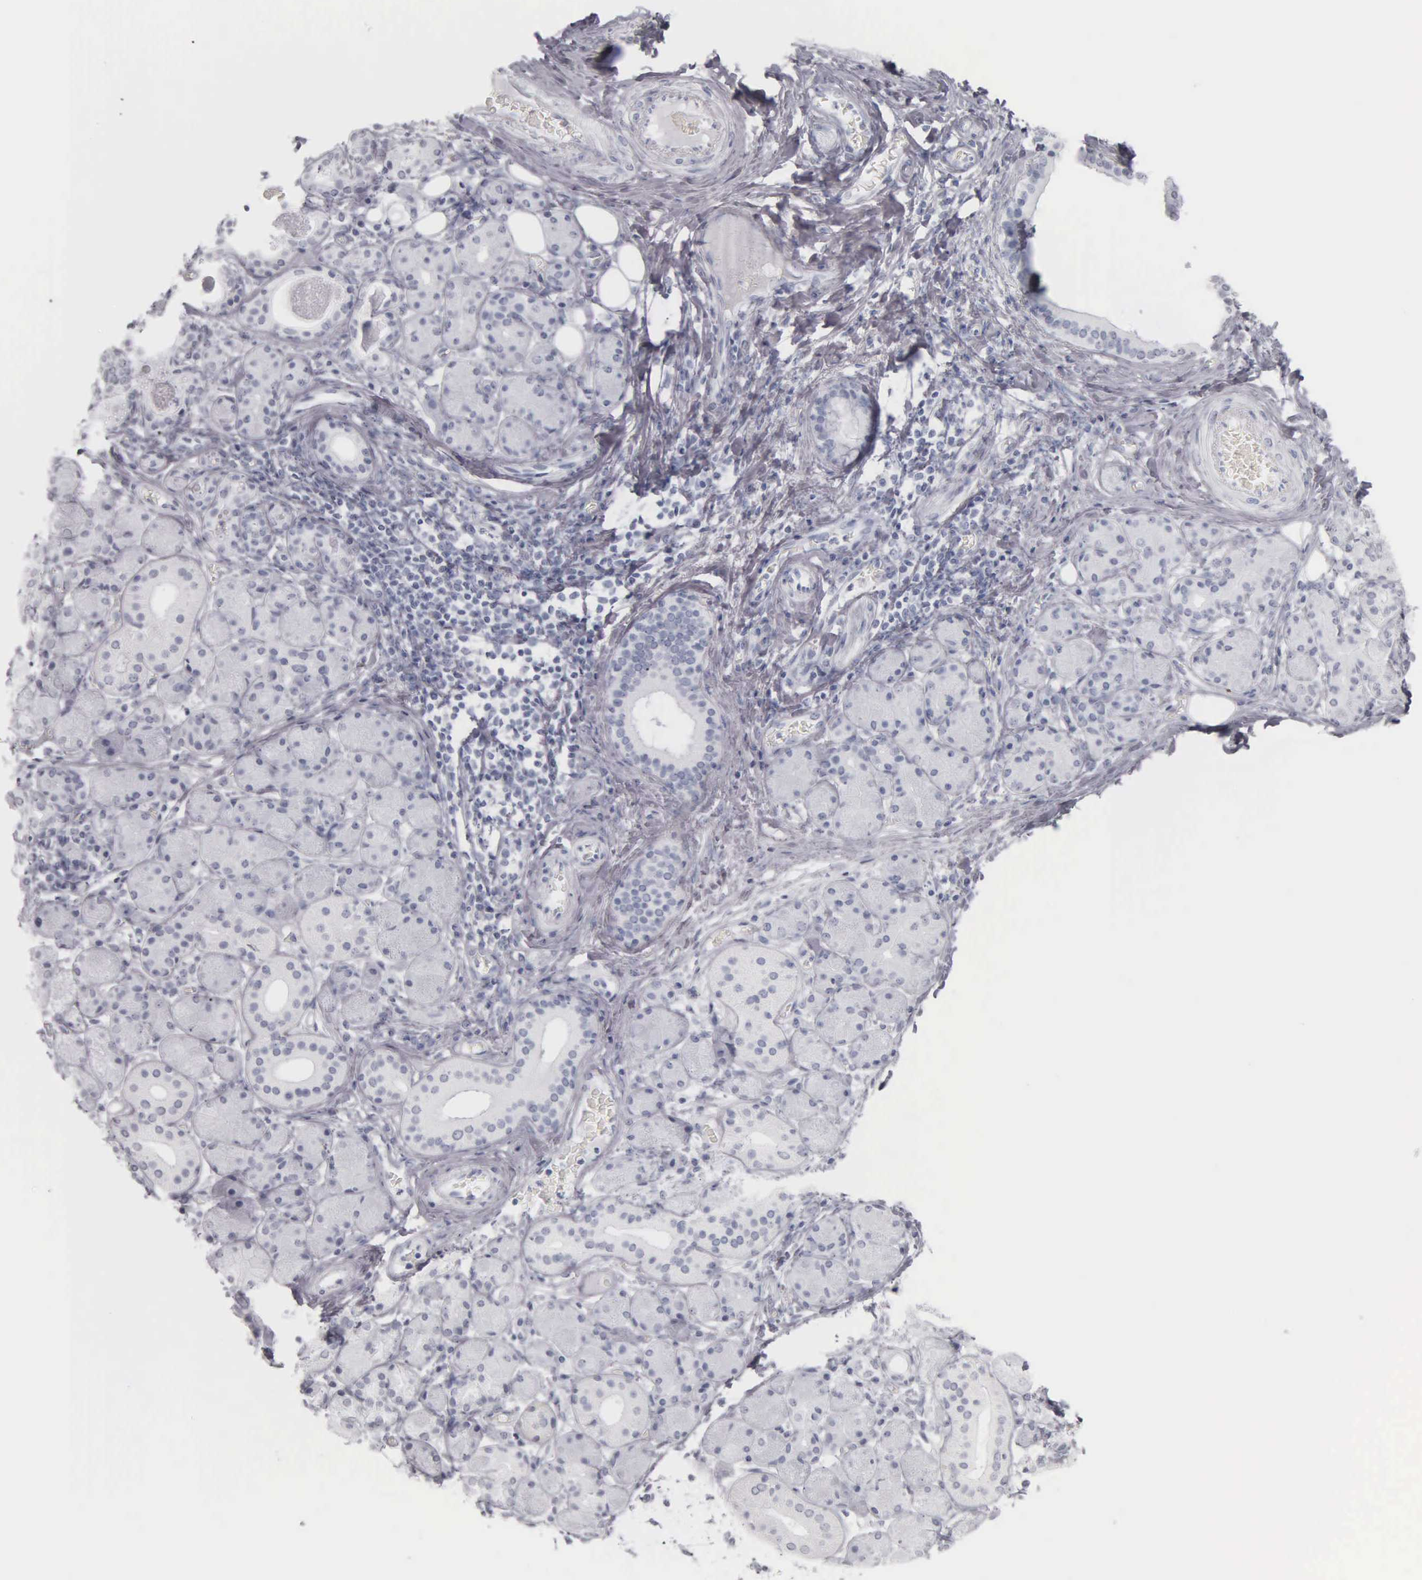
{"staining": {"intensity": "negative", "quantity": "none", "location": "none"}, "tissue": "salivary gland", "cell_type": "Glandular cells", "image_type": "normal", "snomed": [{"axis": "morphology", "description": "Normal tissue, NOS"}, {"axis": "topography", "description": "Salivary gland"}, {"axis": "topography", "description": "Peripheral nerve tissue"}], "caption": "Immunohistochemical staining of benign salivary gland displays no significant positivity in glandular cells.", "gene": "KRT20", "patient": {"sex": "male", "age": 62}}